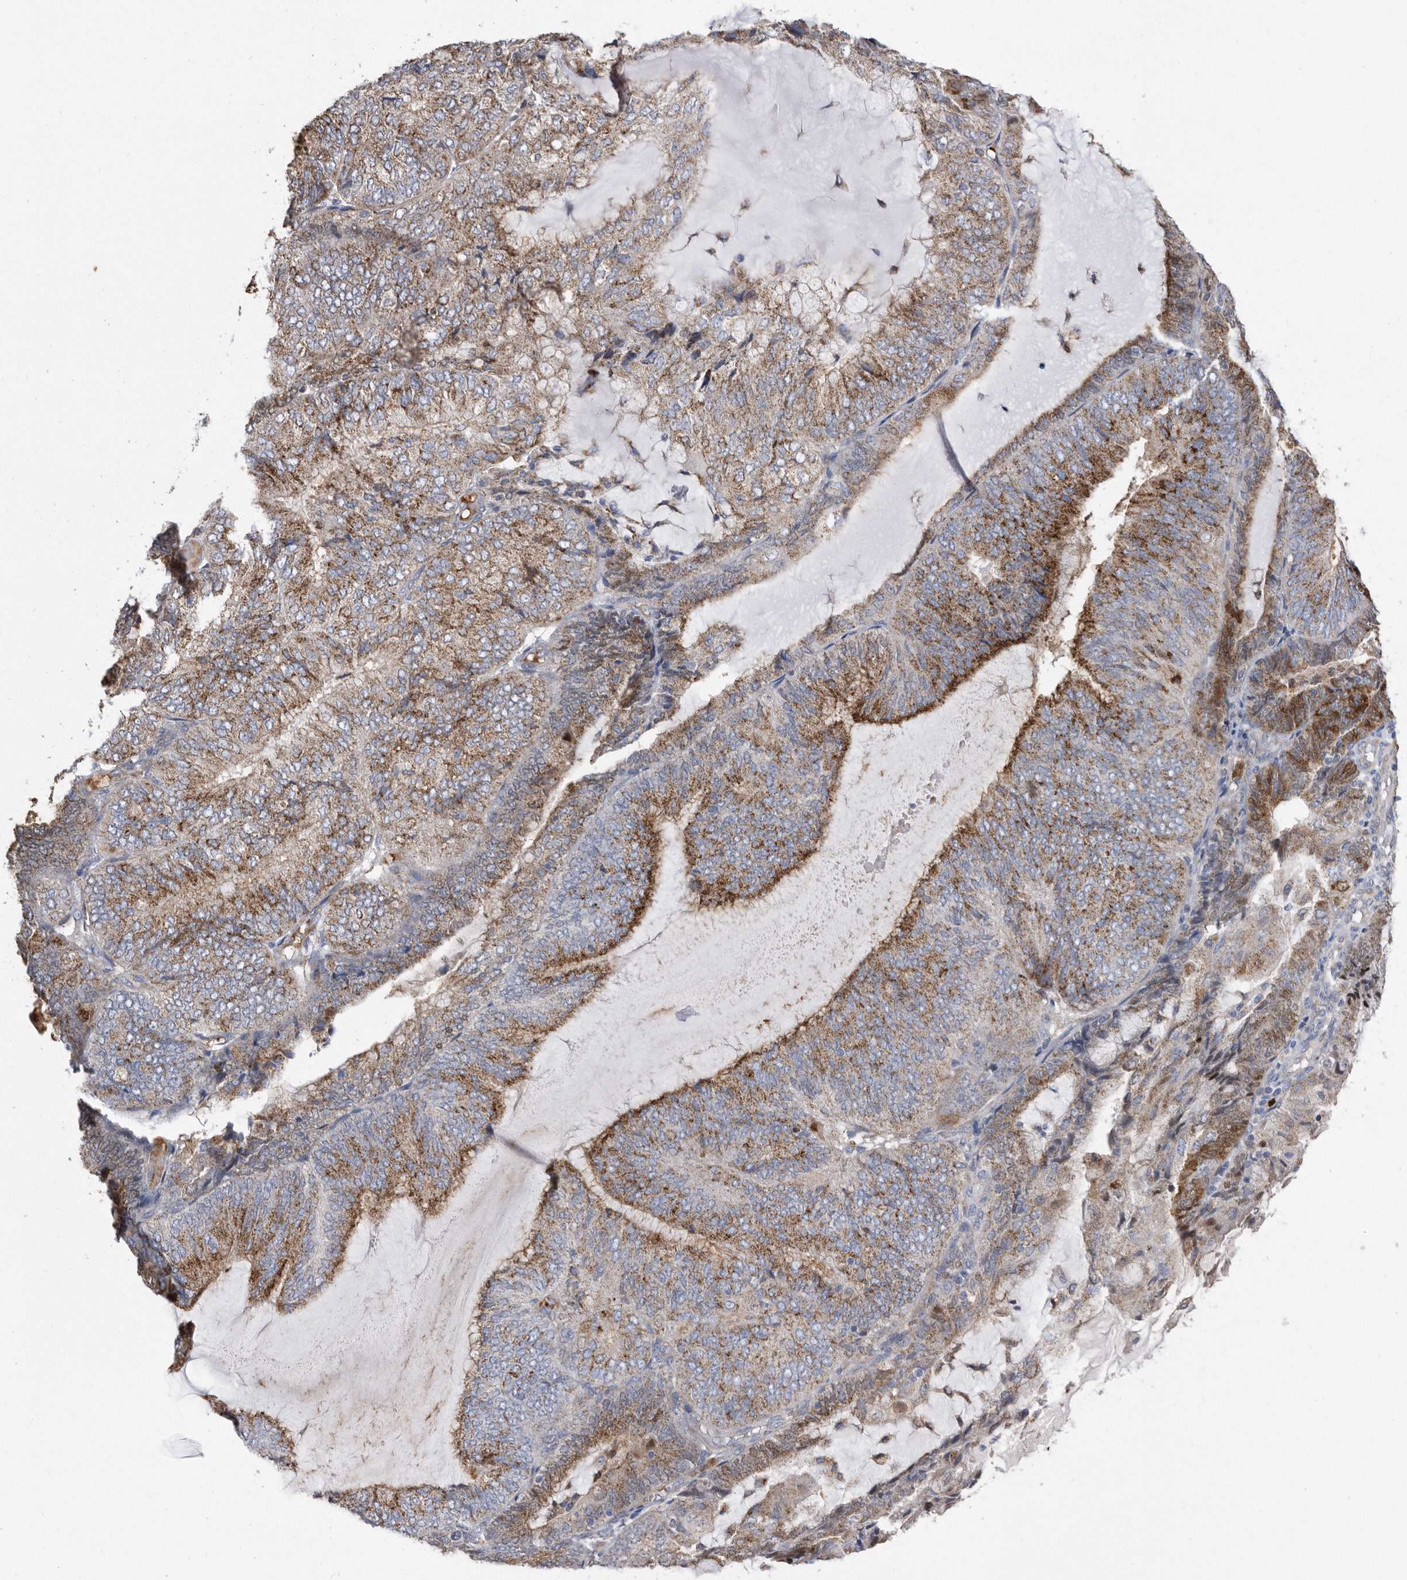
{"staining": {"intensity": "moderate", "quantity": ">75%", "location": "cytoplasmic/membranous"}, "tissue": "endometrial cancer", "cell_type": "Tumor cells", "image_type": "cancer", "snomed": [{"axis": "morphology", "description": "Adenocarcinoma, NOS"}, {"axis": "topography", "description": "Endometrium"}], "caption": "The photomicrograph reveals immunohistochemical staining of adenocarcinoma (endometrial). There is moderate cytoplasmic/membranous staining is seen in about >75% of tumor cells.", "gene": "CRISPLD2", "patient": {"sex": "female", "age": 81}}